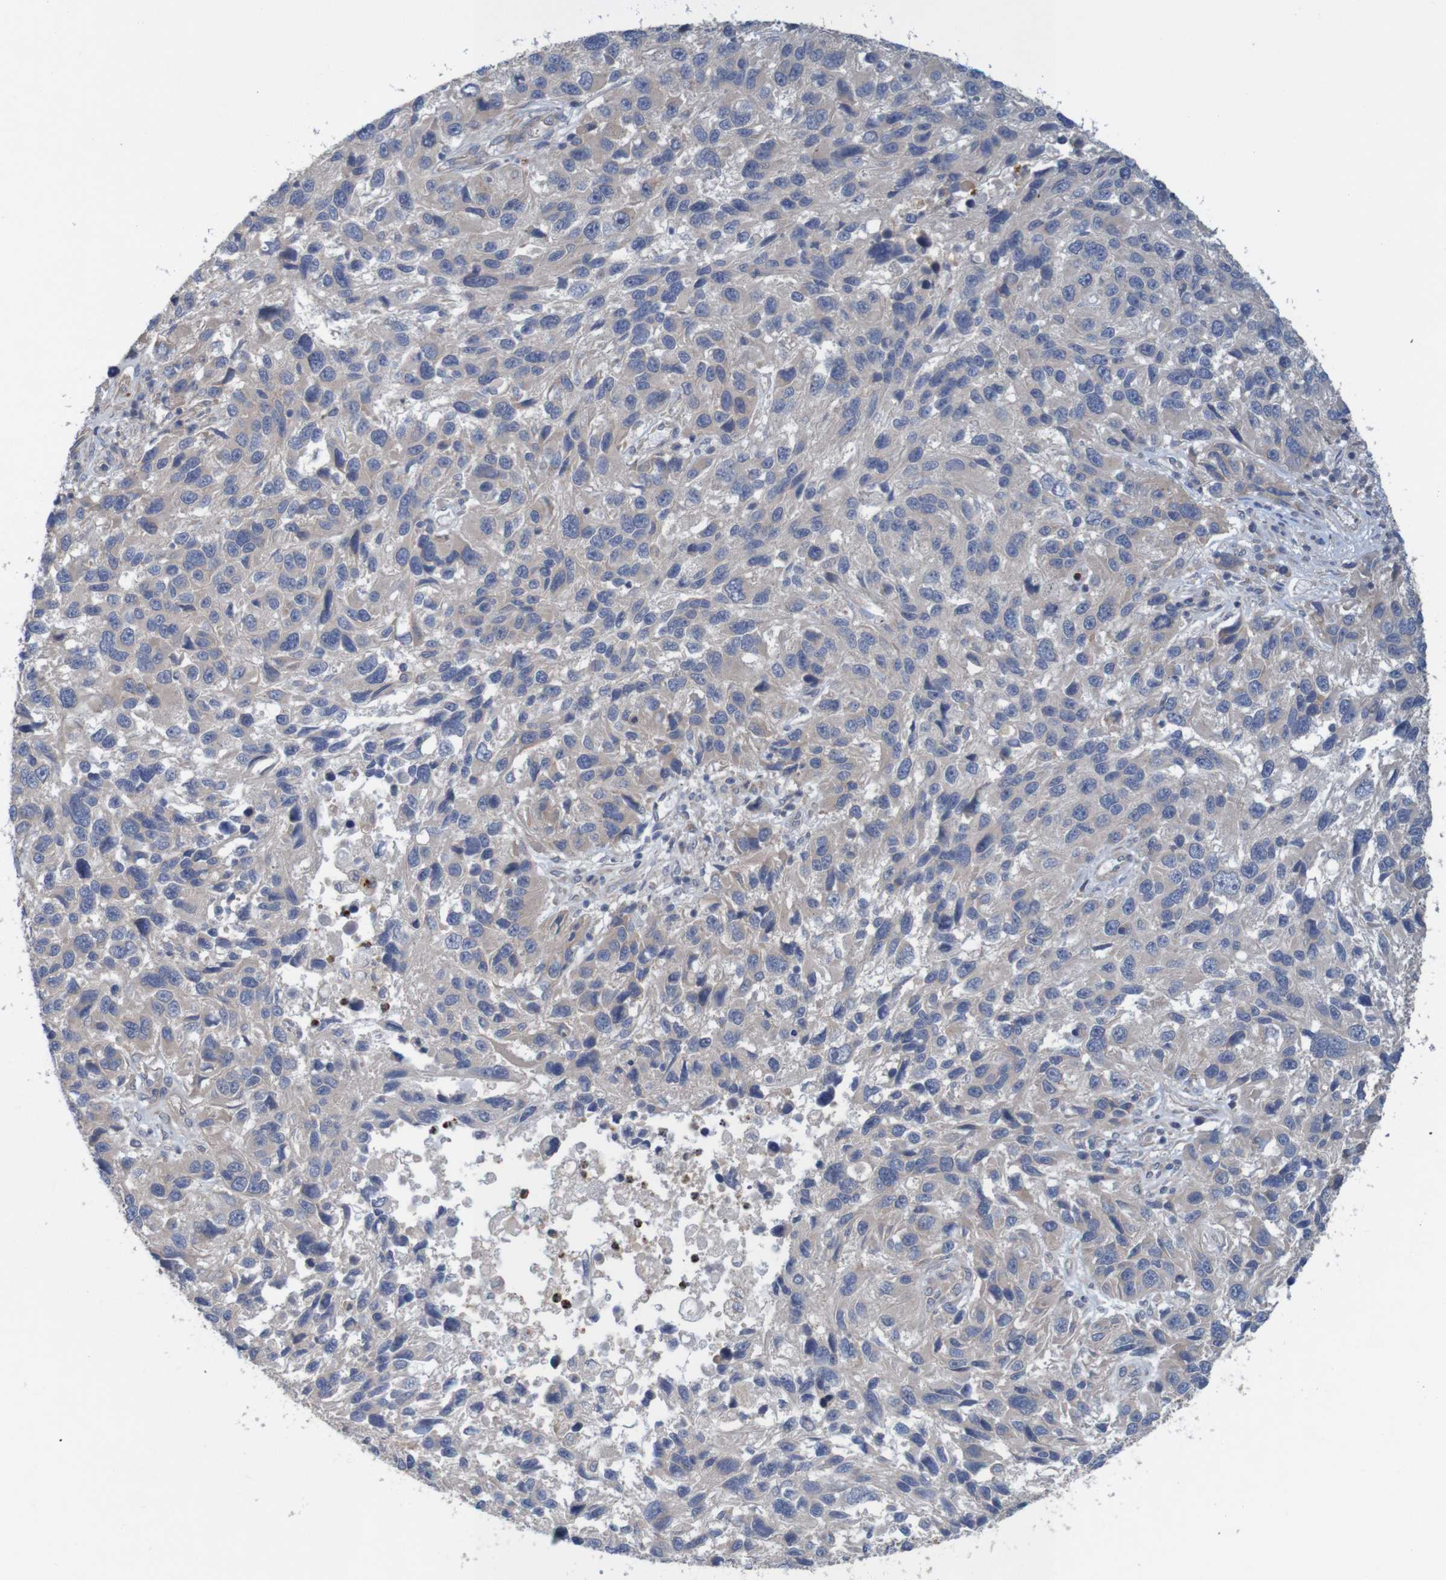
{"staining": {"intensity": "weak", "quantity": "<25%", "location": "cytoplasmic/membranous"}, "tissue": "melanoma", "cell_type": "Tumor cells", "image_type": "cancer", "snomed": [{"axis": "morphology", "description": "Malignant melanoma, NOS"}, {"axis": "topography", "description": "Skin"}], "caption": "Immunohistochemistry image of neoplastic tissue: malignant melanoma stained with DAB shows no significant protein expression in tumor cells.", "gene": "KRT23", "patient": {"sex": "male", "age": 53}}